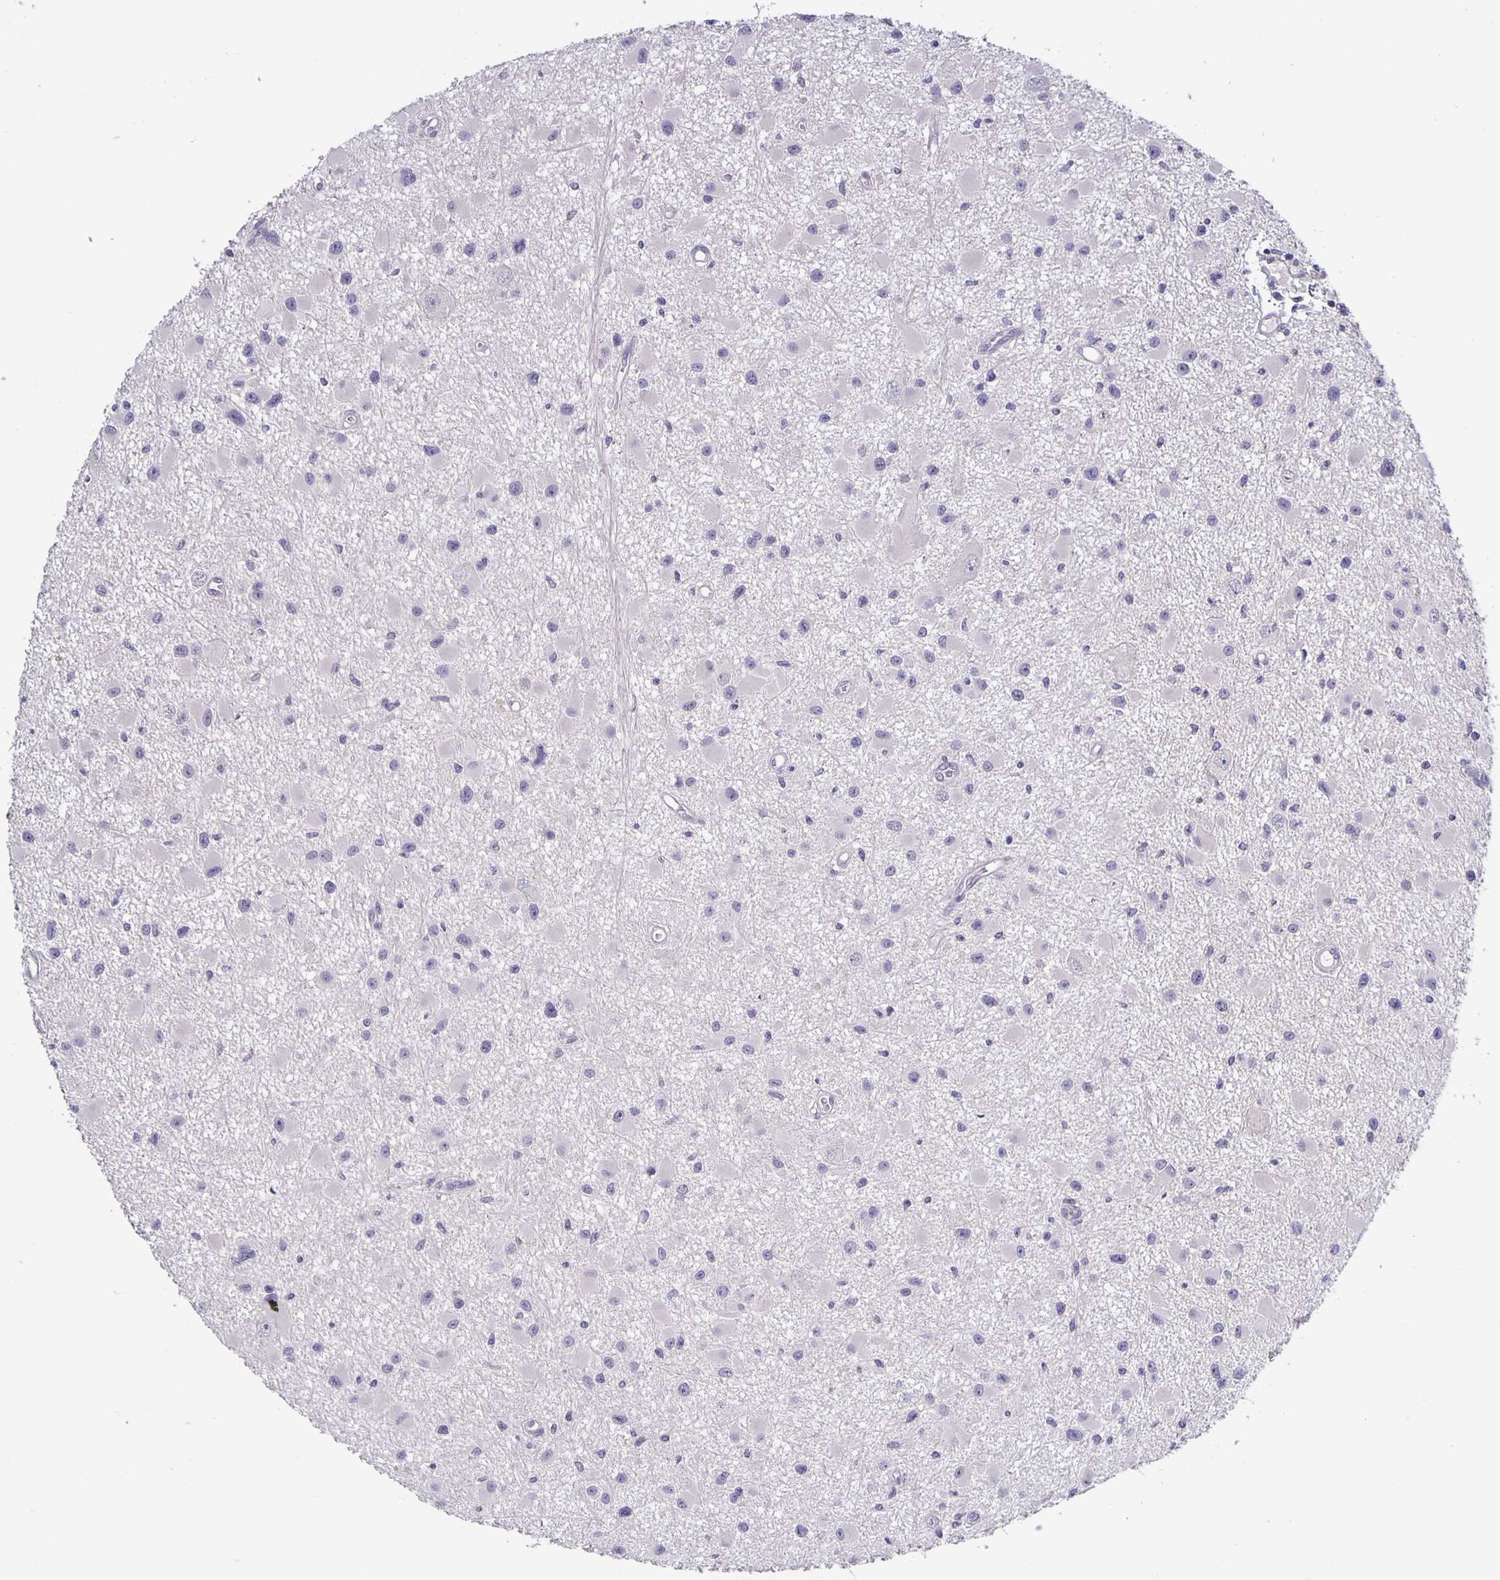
{"staining": {"intensity": "negative", "quantity": "none", "location": "none"}, "tissue": "glioma", "cell_type": "Tumor cells", "image_type": "cancer", "snomed": [{"axis": "morphology", "description": "Glioma, malignant, High grade"}, {"axis": "topography", "description": "Brain"}], "caption": "This is a photomicrograph of immunohistochemistry (IHC) staining of malignant high-grade glioma, which shows no positivity in tumor cells.", "gene": "GDF15", "patient": {"sex": "male", "age": 54}}